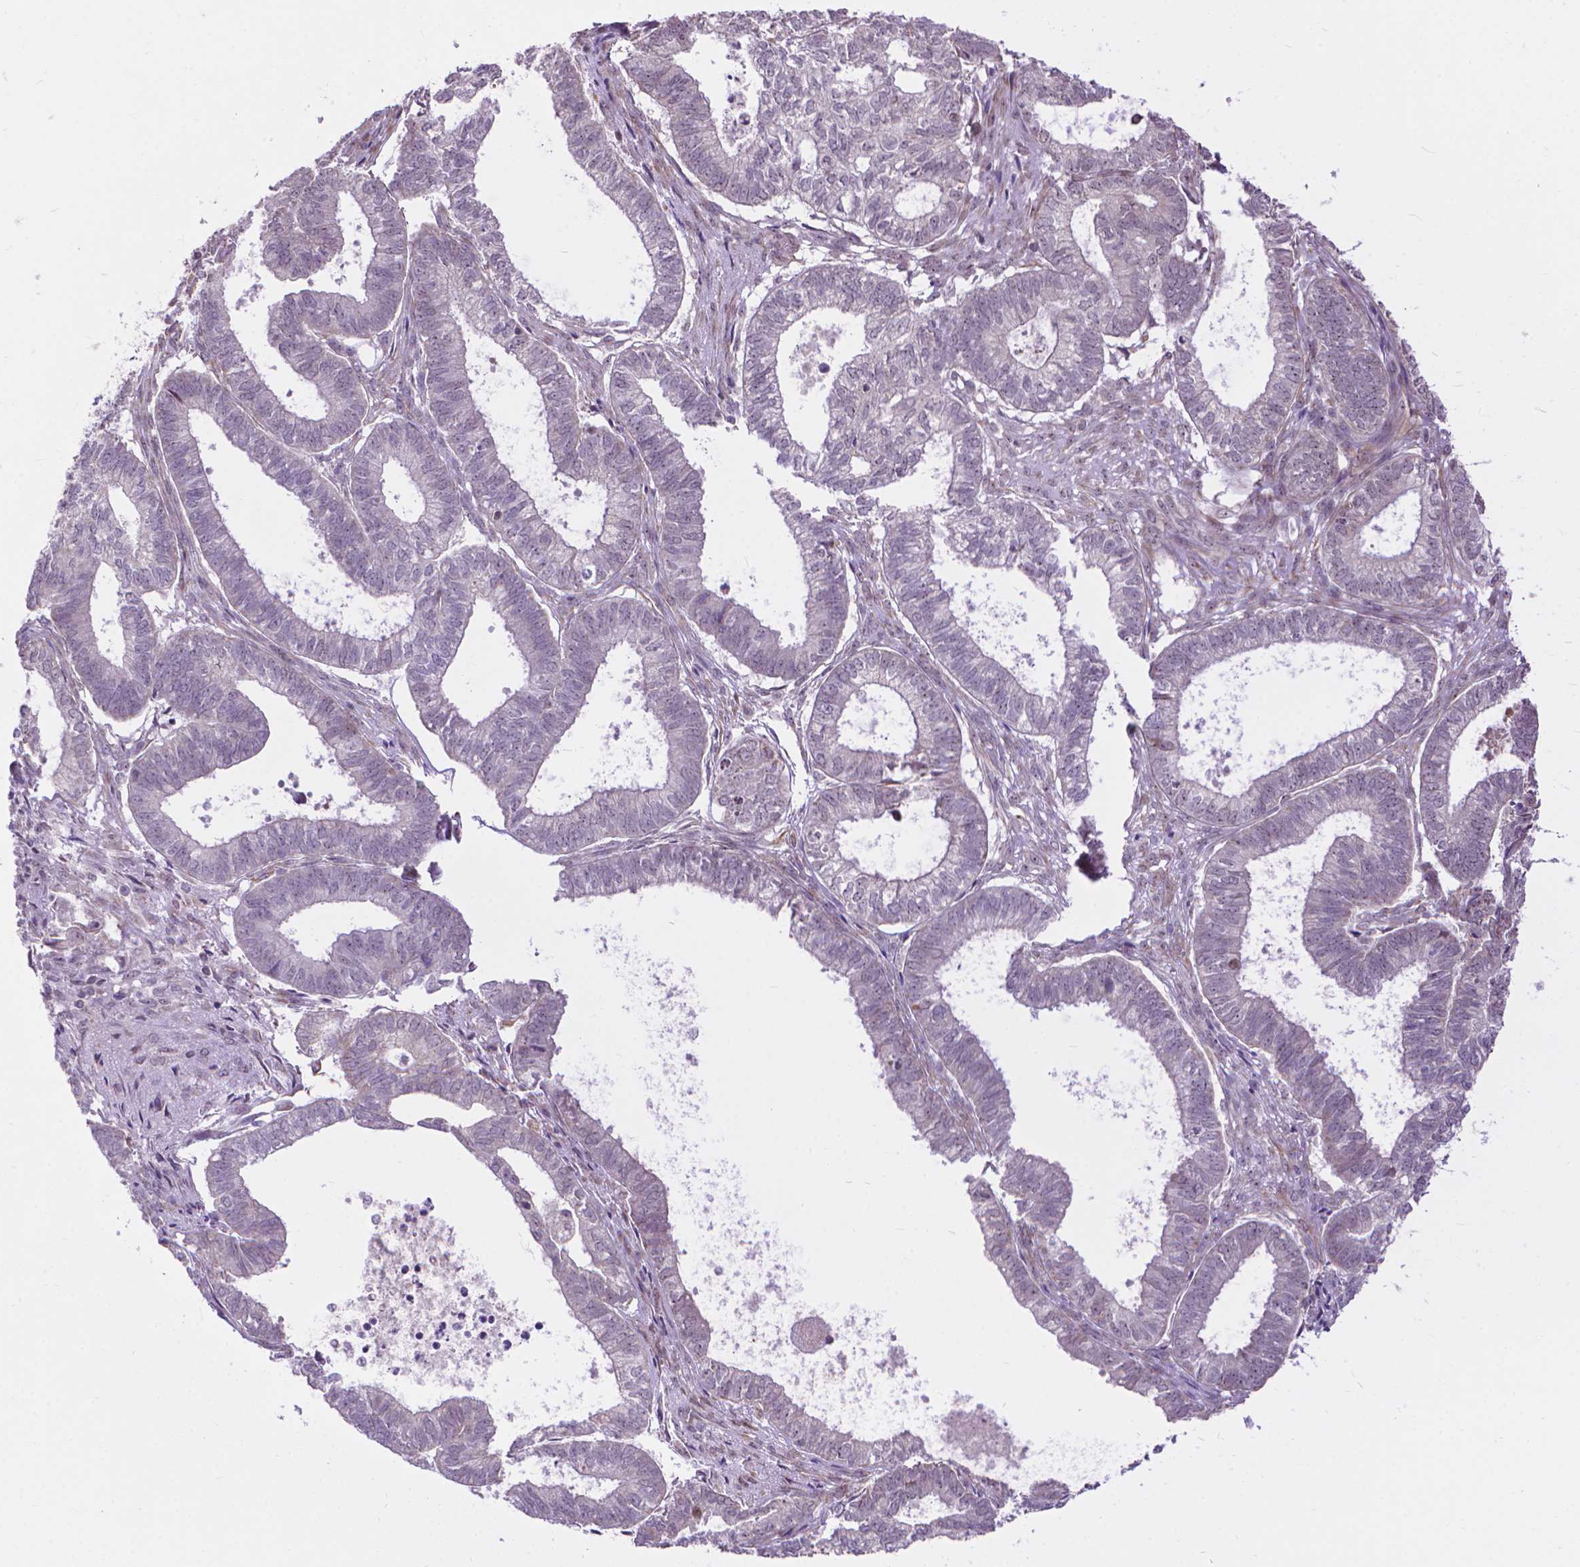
{"staining": {"intensity": "negative", "quantity": "none", "location": "none"}, "tissue": "ovarian cancer", "cell_type": "Tumor cells", "image_type": "cancer", "snomed": [{"axis": "morphology", "description": "Carcinoma, endometroid"}, {"axis": "topography", "description": "Ovary"}], "caption": "This histopathology image is of endometroid carcinoma (ovarian) stained with immunohistochemistry (IHC) to label a protein in brown with the nuclei are counter-stained blue. There is no expression in tumor cells.", "gene": "TMEM135", "patient": {"sex": "female", "age": 64}}